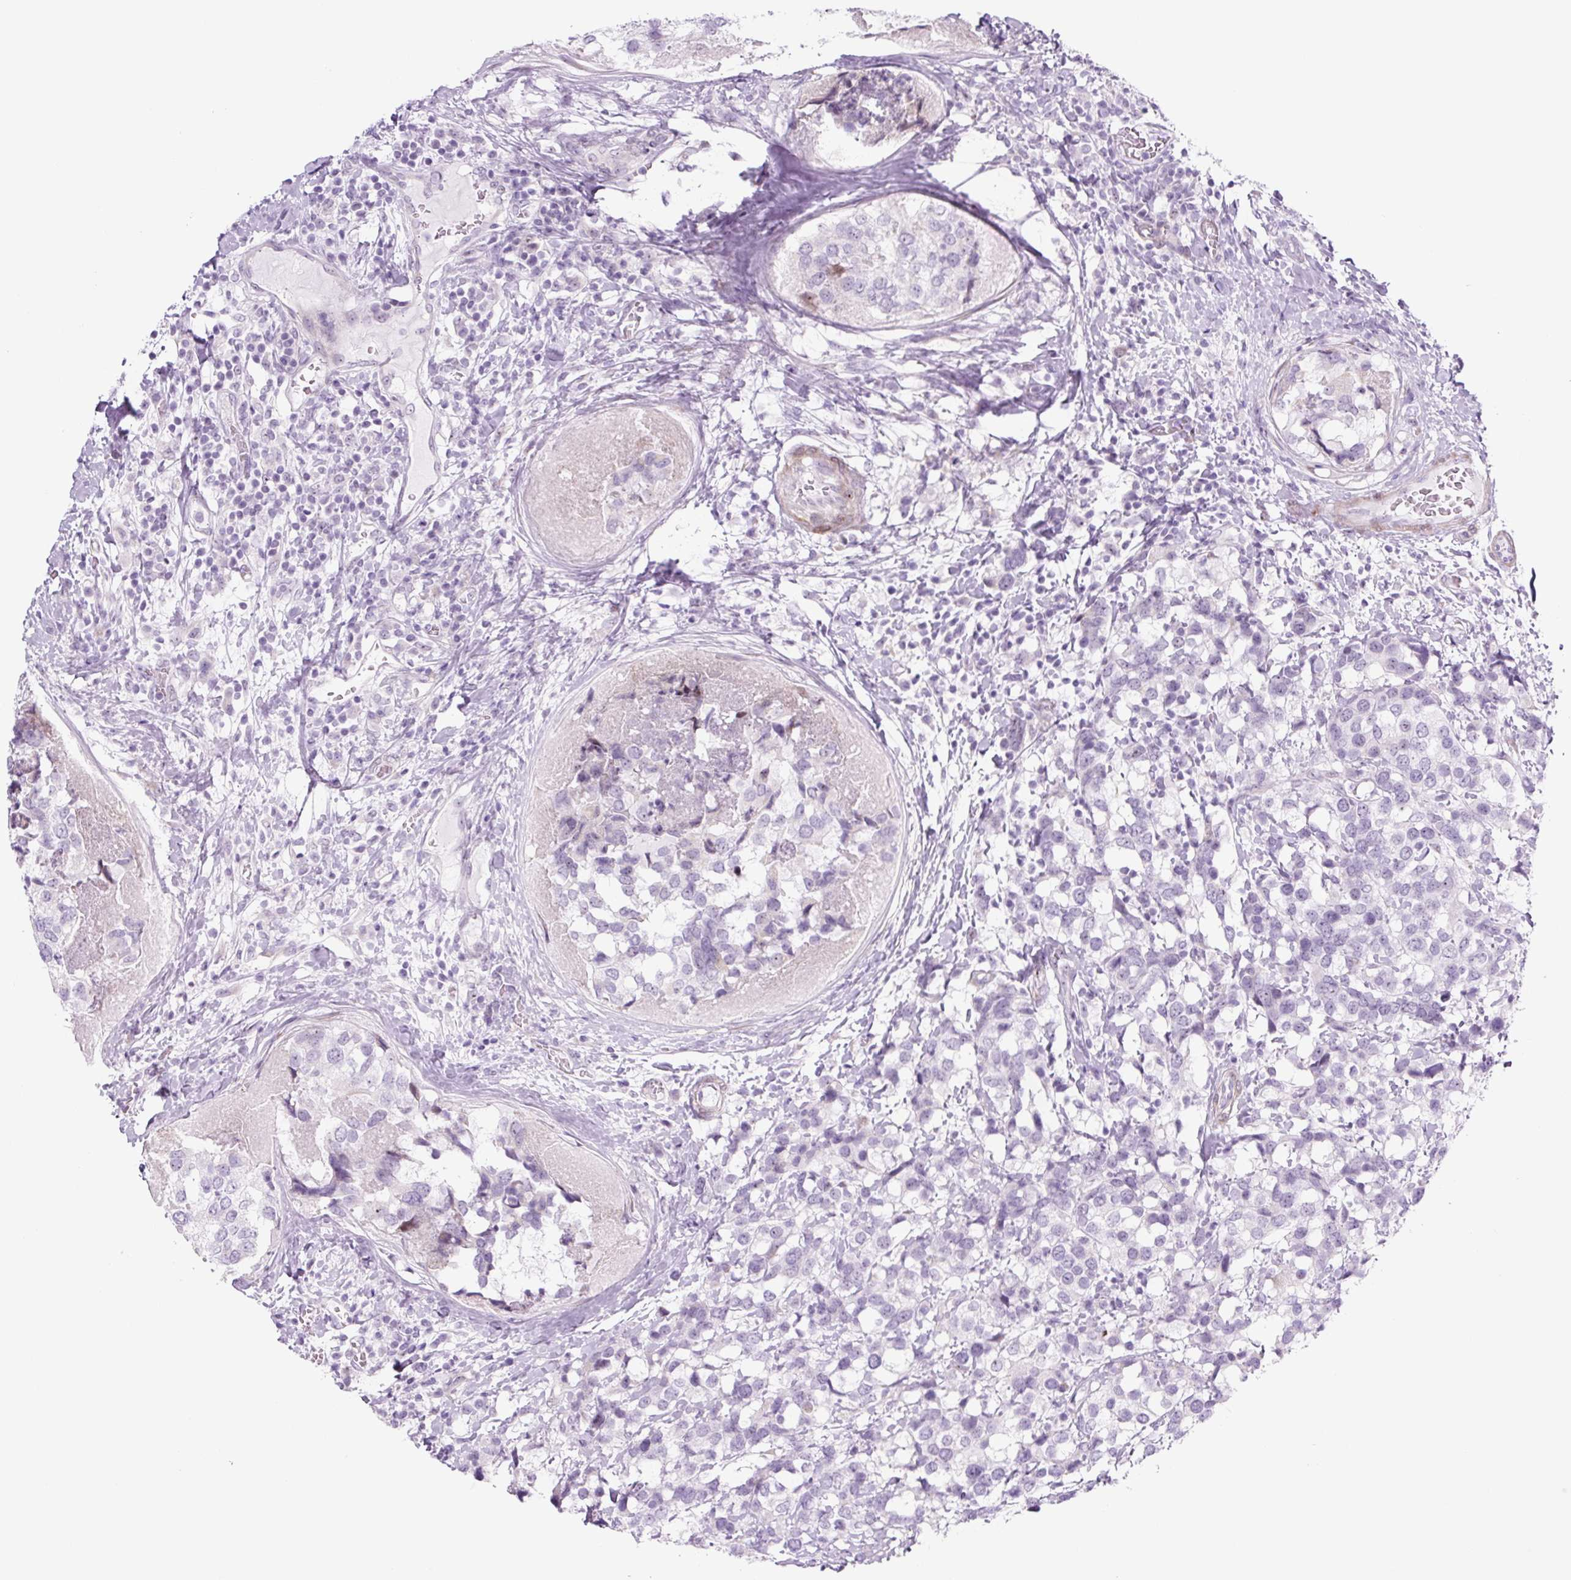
{"staining": {"intensity": "negative", "quantity": "none", "location": "none"}, "tissue": "breast cancer", "cell_type": "Tumor cells", "image_type": "cancer", "snomed": [{"axis": "morphology", "description": "Lobular carcinoma"}, {"axis": "topography", "description": "Breast"}], "caption": "Immunohistochemistry (IHC) of human breast cancer reveals no staining in tumor cells. (Stains: DAB immunohistochemistry with hematoxylin counter stain, Microscopy: brightfield microscopy at high magnification).", "gene": "RRS1", "patient": {"sex": "female", "age": 59}}